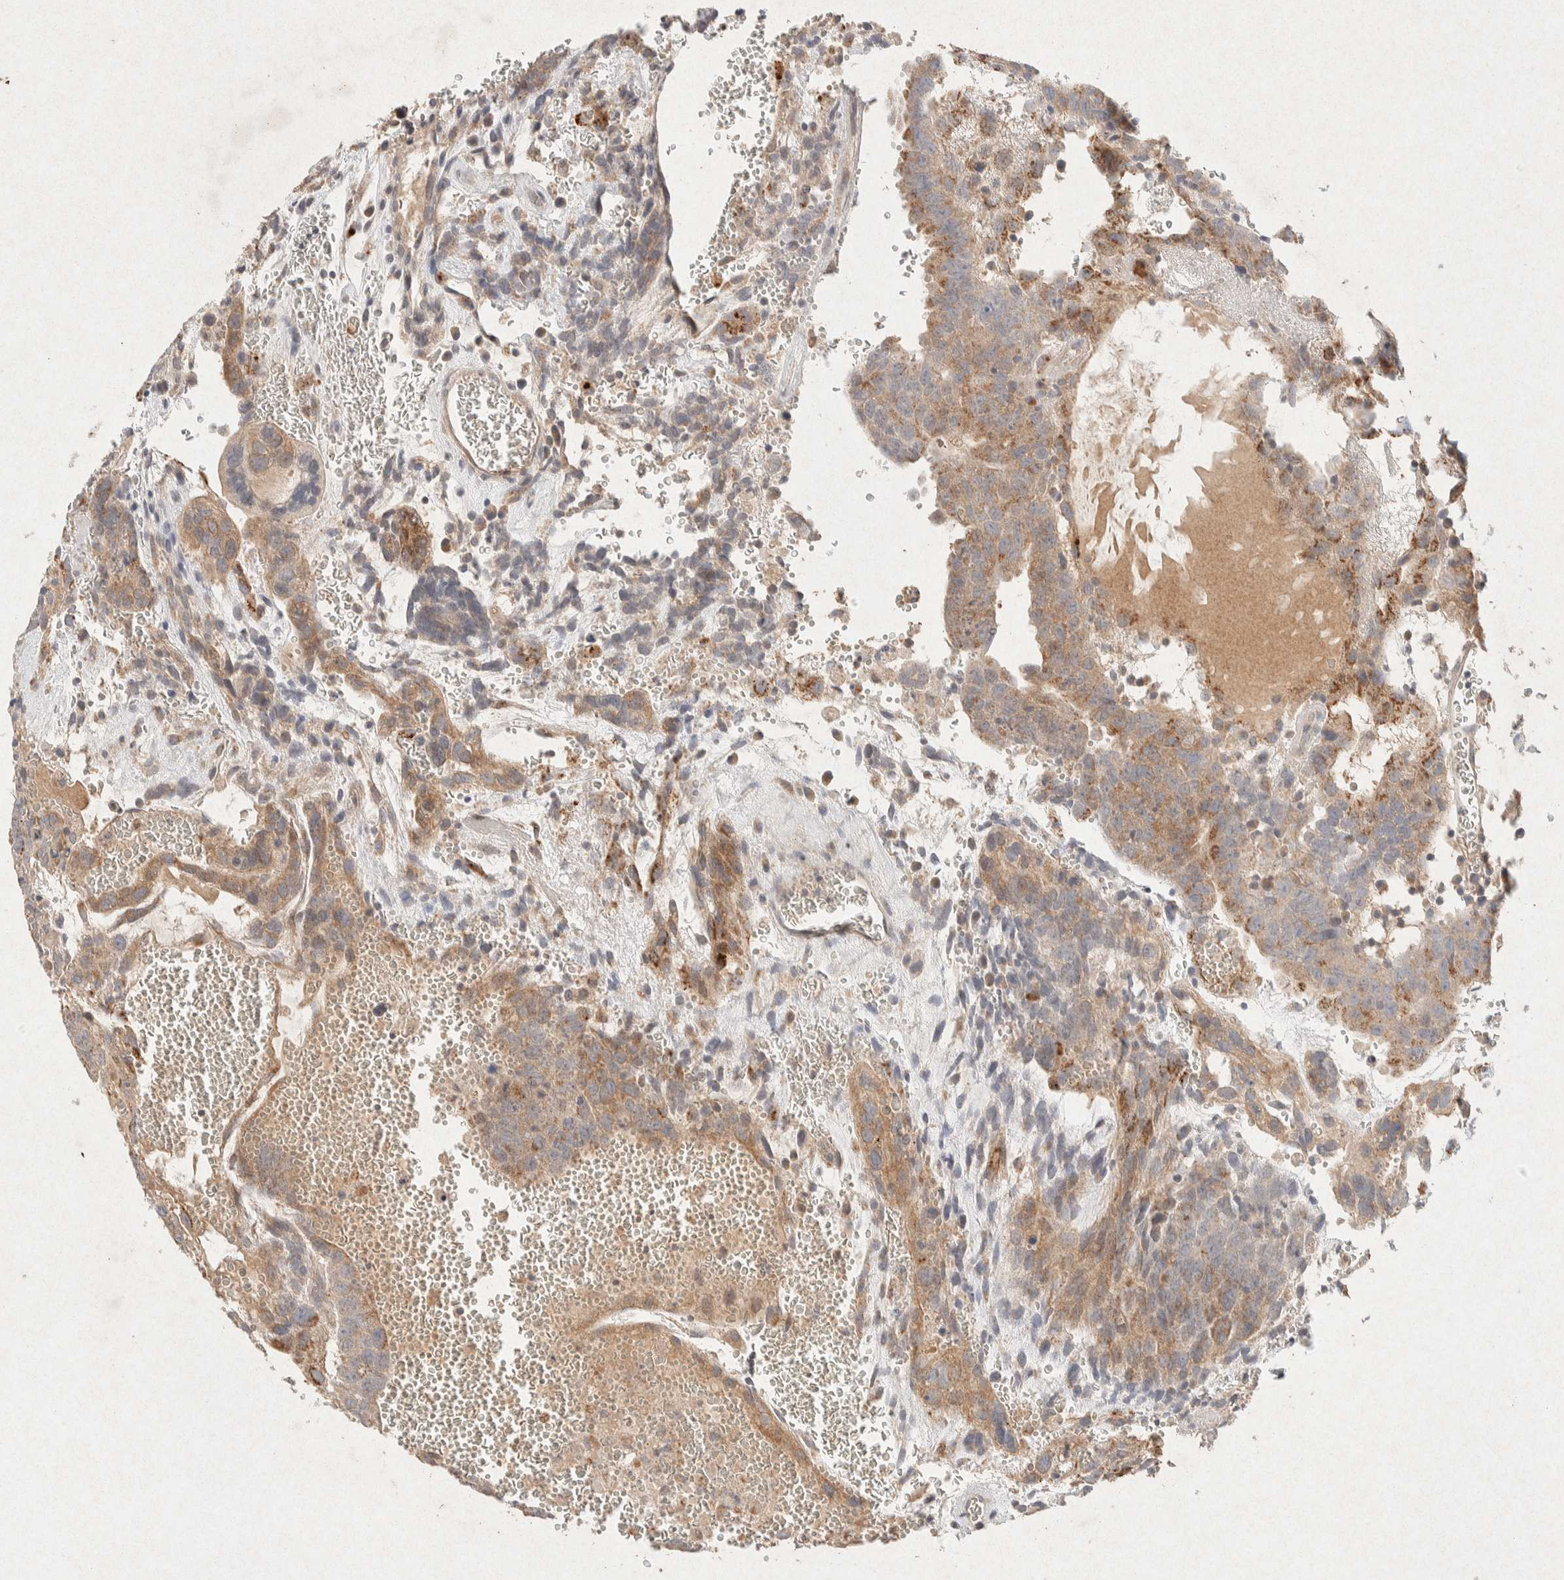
{"staining": {"intensity": "weak", "quantity": ">75%", "location": "cytoplasmic/membranous"}, "tissue": "testis cancer", "cell_type": "Tumor cells", "image_type": "cancer", "snomed": [{"axis": "morphology", "description": "Seminoma, NOS"}, {"axis": "morphology", "description": "Carcinoma, Embryonal, NOS"}, {"axis": "topography", "description": "Testis"}], "caption": "High-magnification brightfield microscopy of seminoma (testis) stained with DAB (3,3'-diaminobenzidine) (brown) and counterstained with hematoxylin (blue). tumor cells exhibit weak cytoplasmic/membranous positivity is seen in about>75% of cells.", "gene": "GNAI1", "patient": {"sex": "male", "age": 52}}